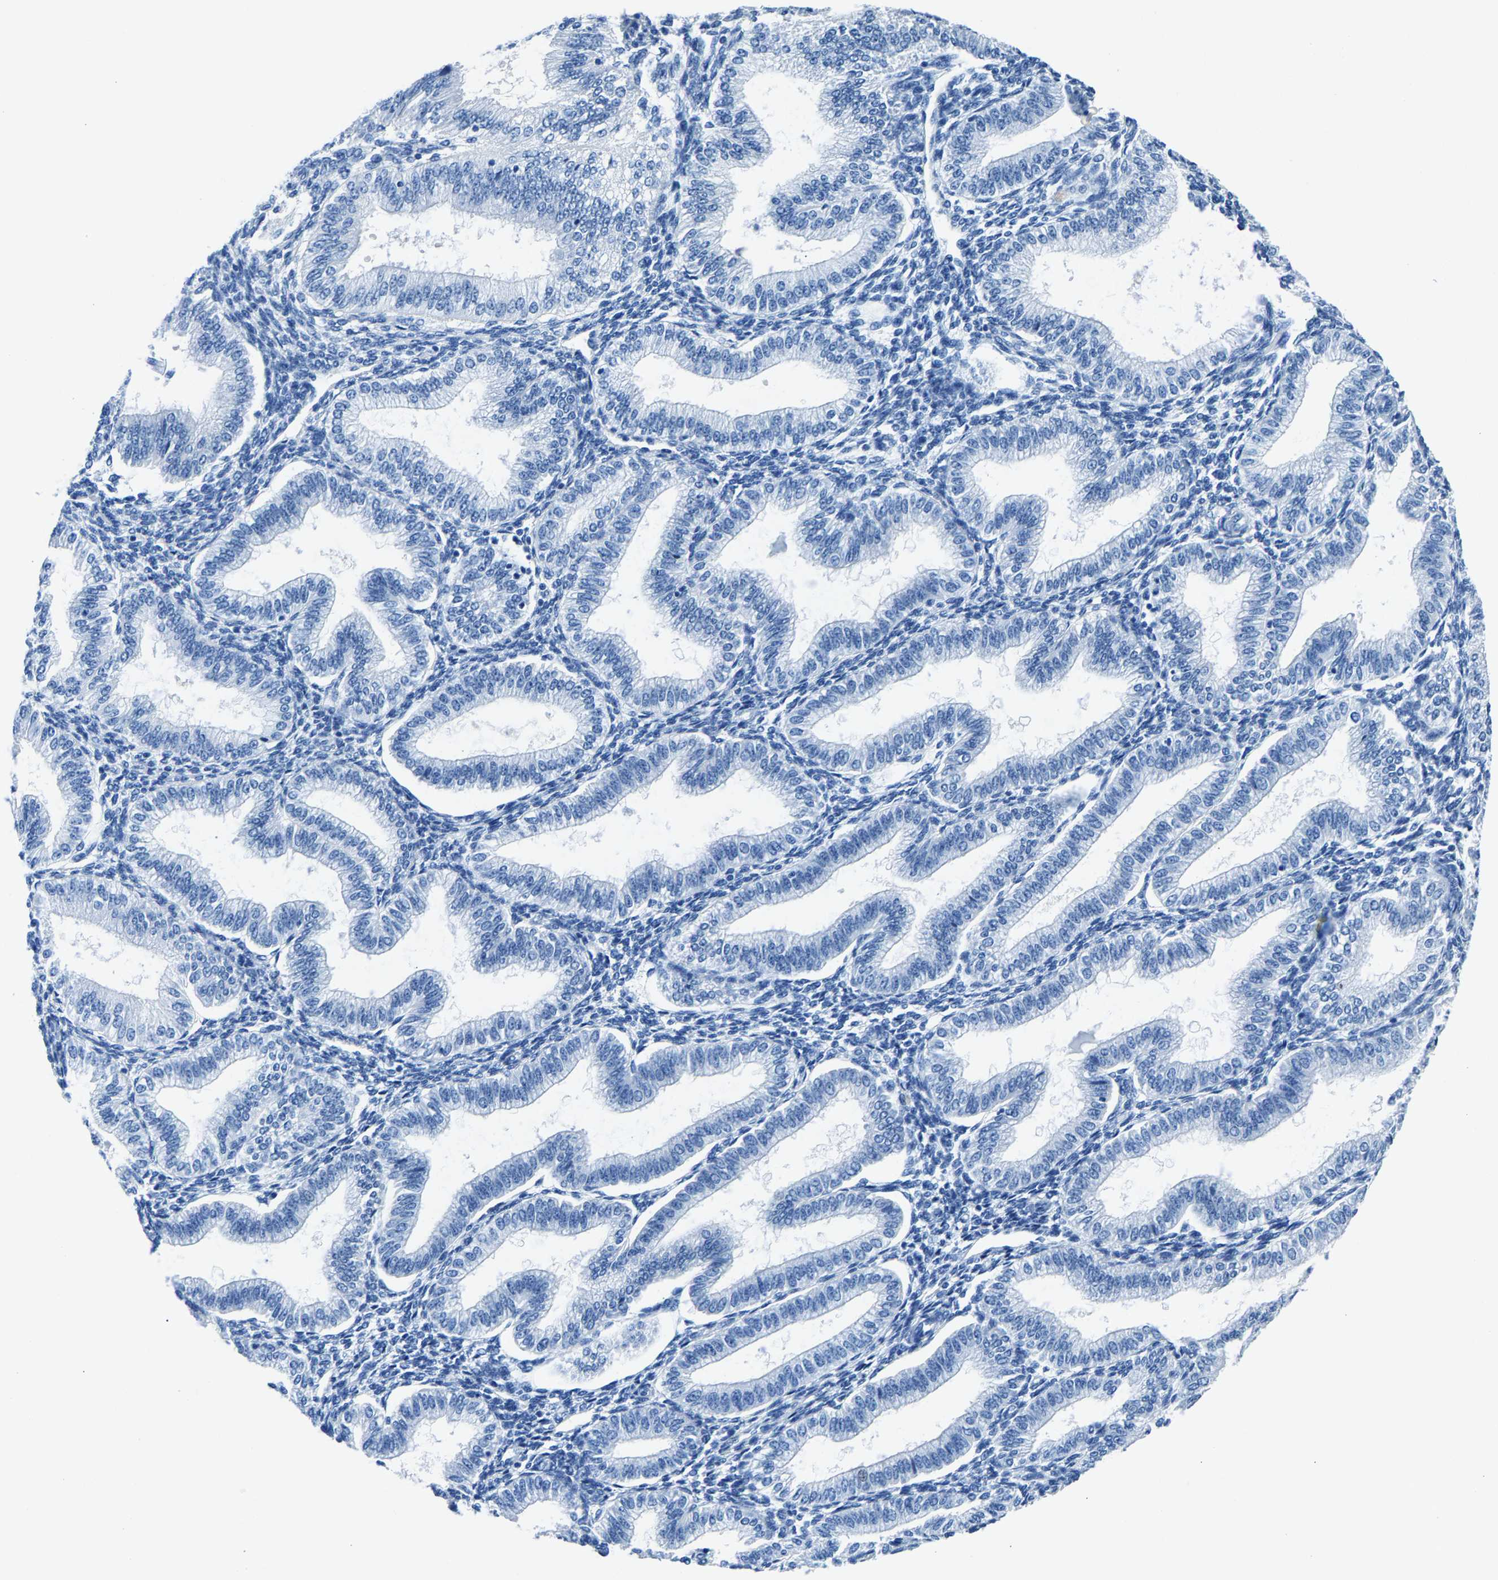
{"staining": {"intensity": "negative", "quantity": "none", "location": "none"}, "tissue": "endometrium", "cell_type": "Cells in endometrial stroma", "image_type": "normal", "snomed": [{"axis": "morphology", "description": "Normal tissue, NOS"}, {"axis": "topography", "description": "Endometrium"}], "caption": "High power microscopy micrograph of an immunohistochemistry (IHC) histopathology image of unremarkable endometrium, revealing no significant expression in cells in endometrial stroma.", "gene": "CPS1", "patient": {"sex": "female", "age": 39}}